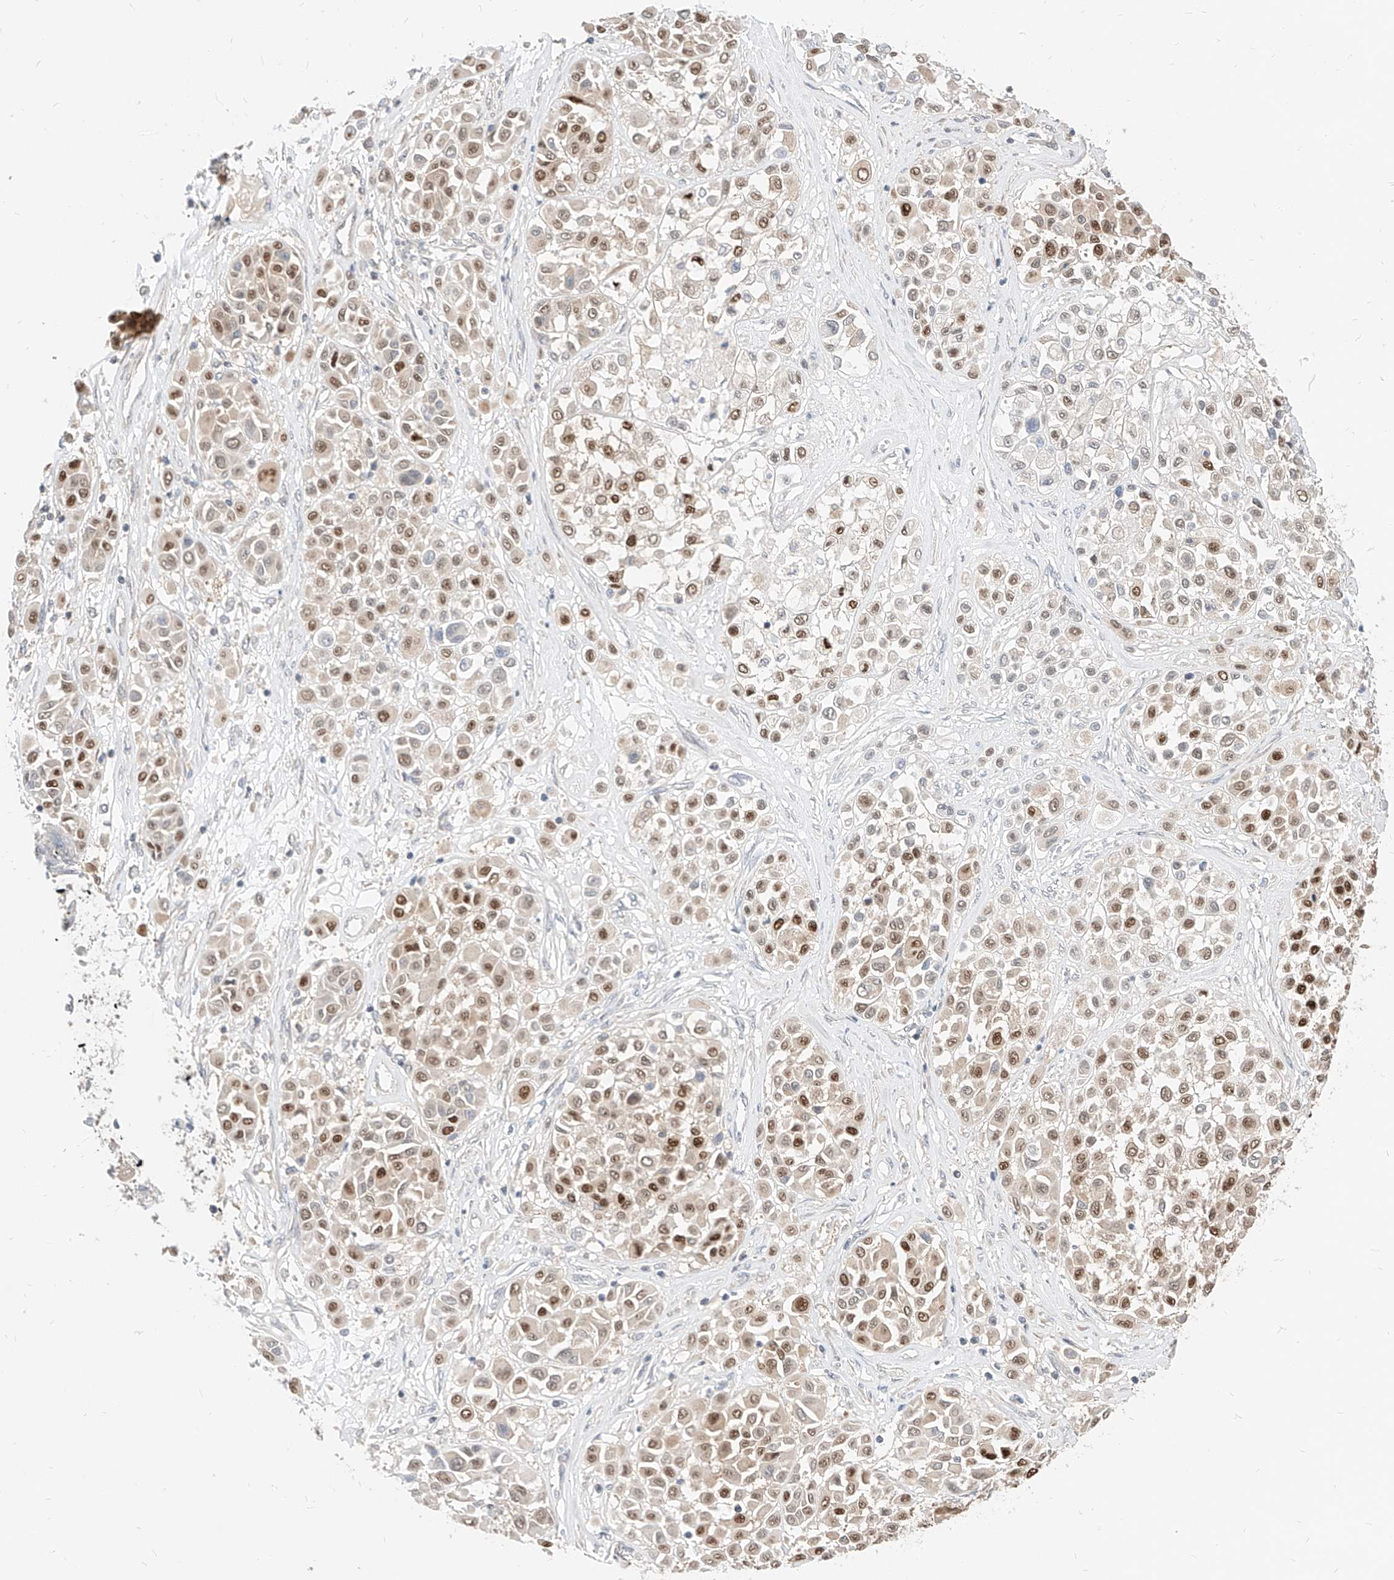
{"staining": {"intensity": "moderate", "quantity": "25%-75%", "location": "cytoplasmic/membranous,nuclear"}, "tissue": "melanoma", "cell_type": "Tumor cells", "image_type": "cancer", "snomed": [{"axis": "morphology", "description": "Malignant melanoma, Metastatic site"}, {"axis": "topography", "description": "Soft tissue"}], "caption": "A micrograph of melanoma stained for a protein displays moderate cytoplasmic/membranous and nuclear brown staining in tumor cells.", "gene": "TSNAX", "patient": {"sex": "male", "age": 41}}